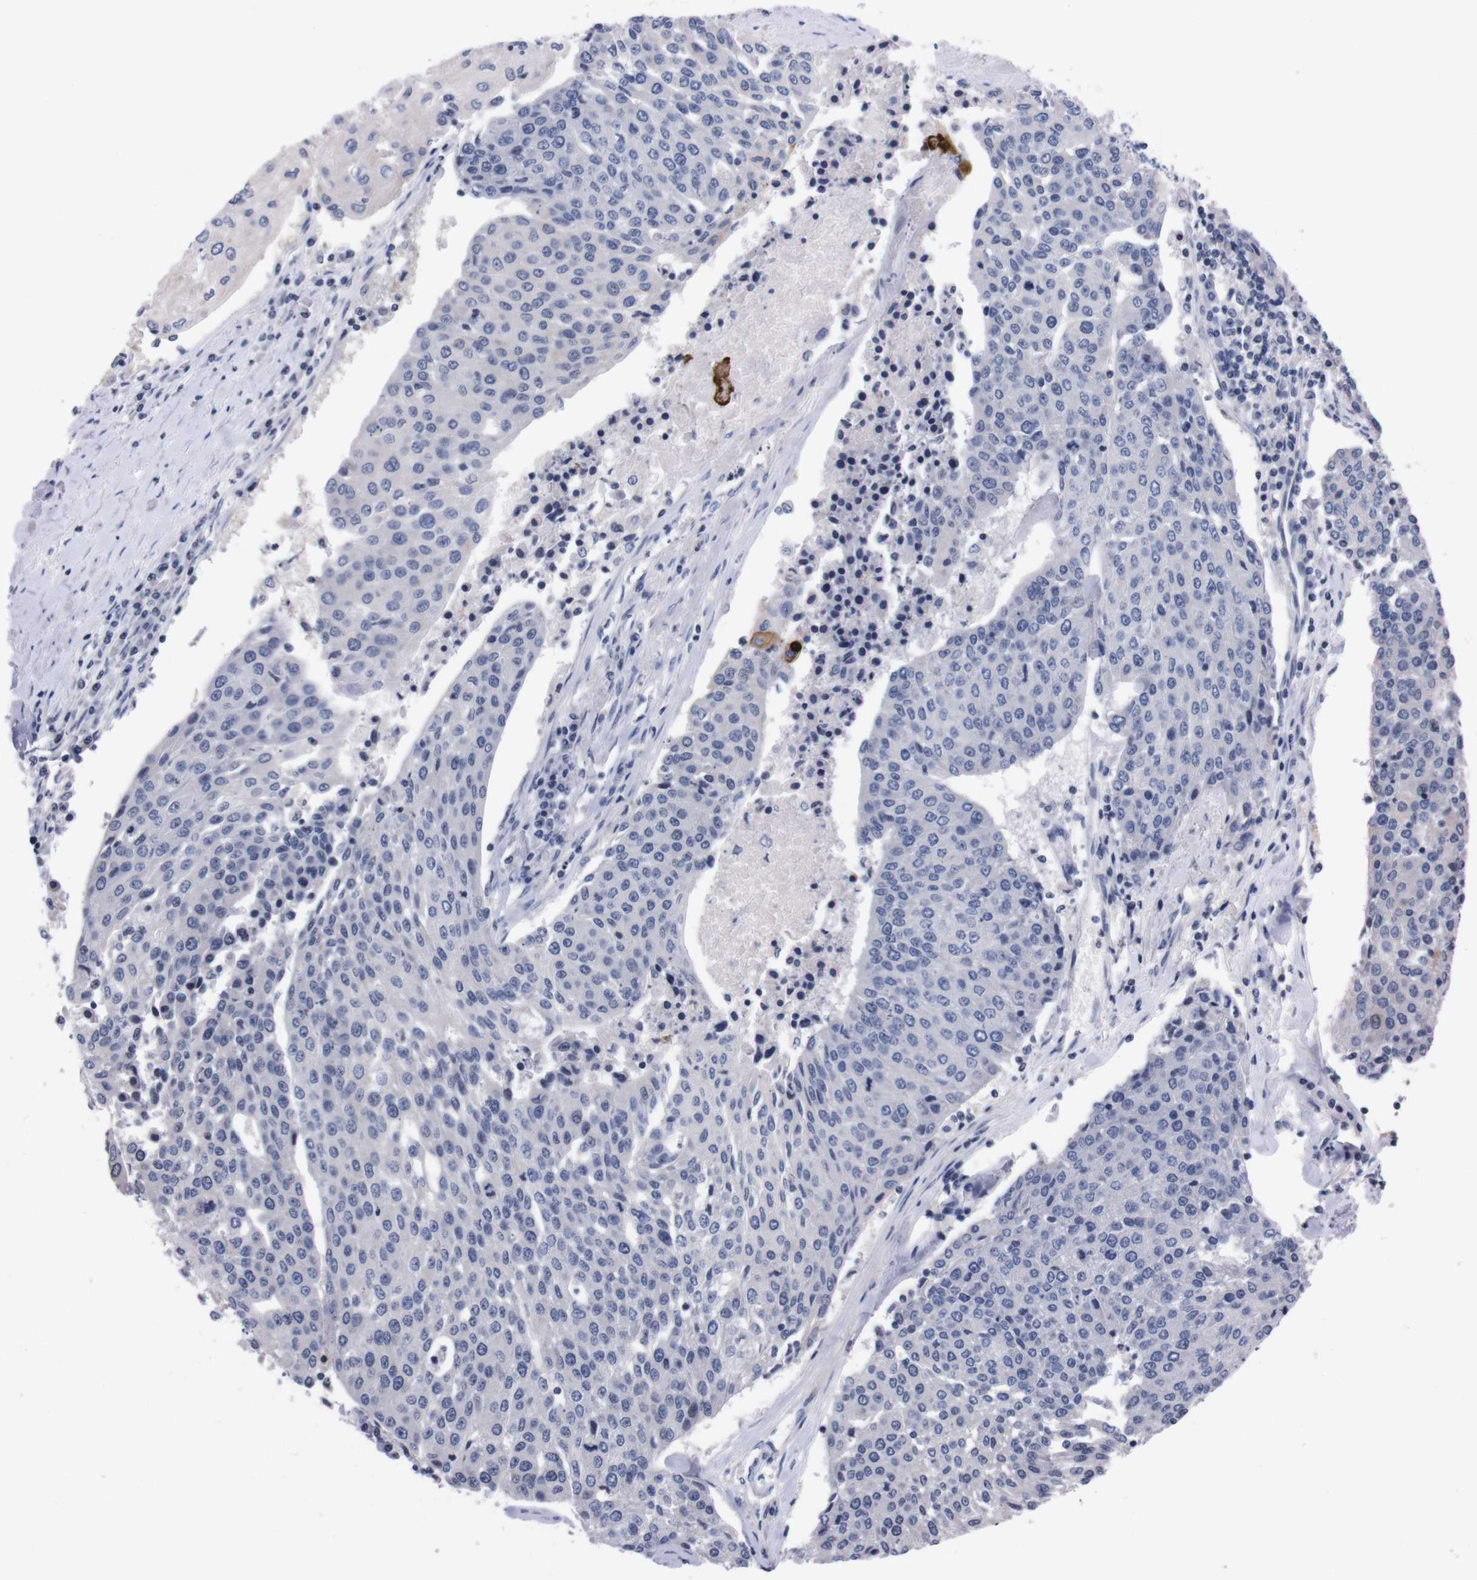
{"staining": {"intensity": "negative", "quantity": "none", "location": "none"}, "tissue": "urothelial cancer", "cell_type": "Tumor cells", "image_type": "cancer", "snomed": [{"axis": "morphology", "description": "Urothelial carcinoma, High grade"}, {"axis": "topography", "description": "Urinary bladder"}], "caption": "Photomicrograph shows no protein staining in tumor cells of urothelial cancer tissue.", "gene": "TNFRSF21", "patient": {"sex": "female", "age": 85}}